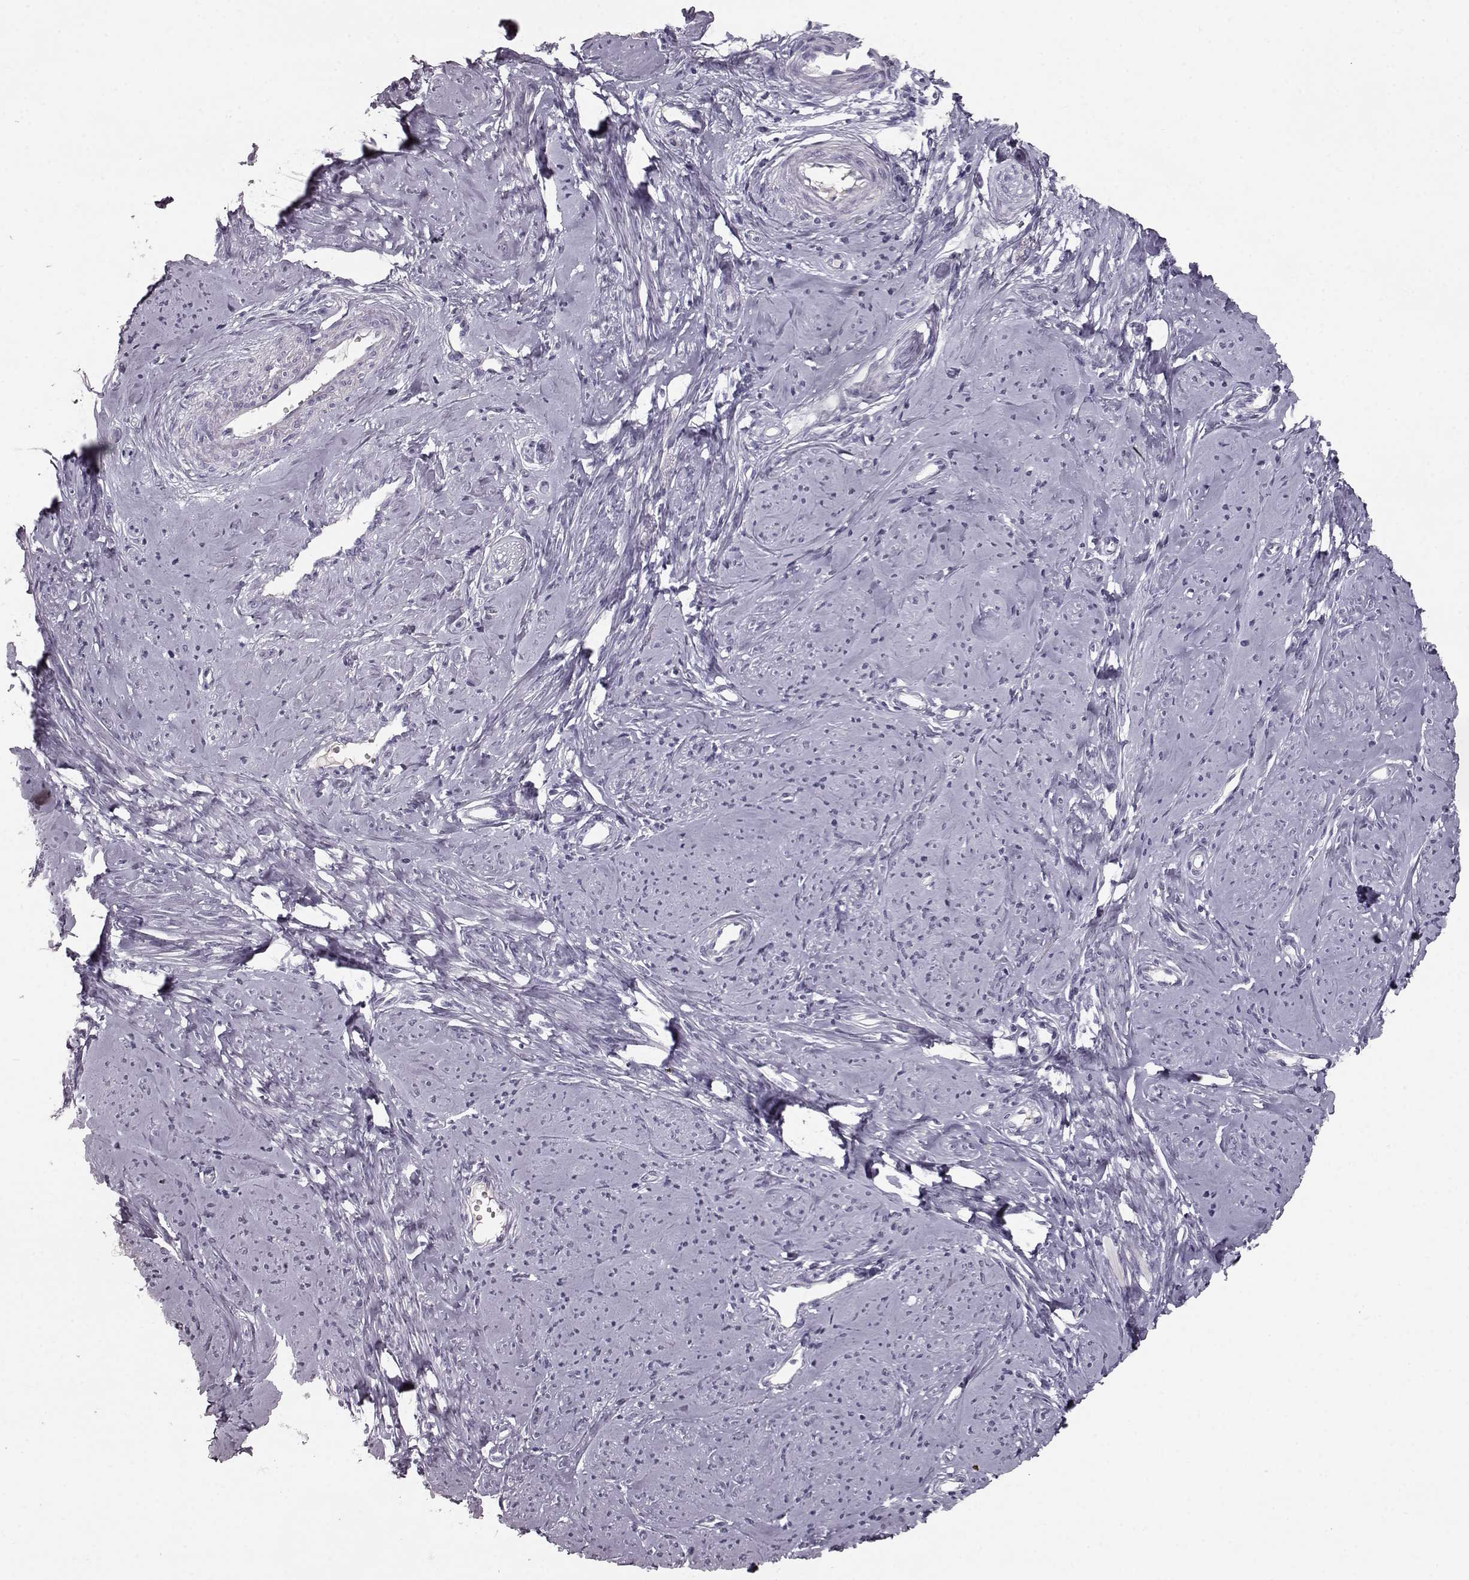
{"staining": {"intensity": "negative", "quantity": "none", "location": "none"}, "tissue": "smooth muscle", "cell_type": "Smooth muscle cells", "image_type": "normal", "snomed": [{"axis": "morphology", "description": "Normal tissue, NOS"}, {"axis": "topography", "description": "Smooth muscle"}], "caption": "The IHC image has no significant positivity in smooth muscle cells of smooth muscle.", "gene": "CCL19", "patient": {"sex": "female", "age": 48}}